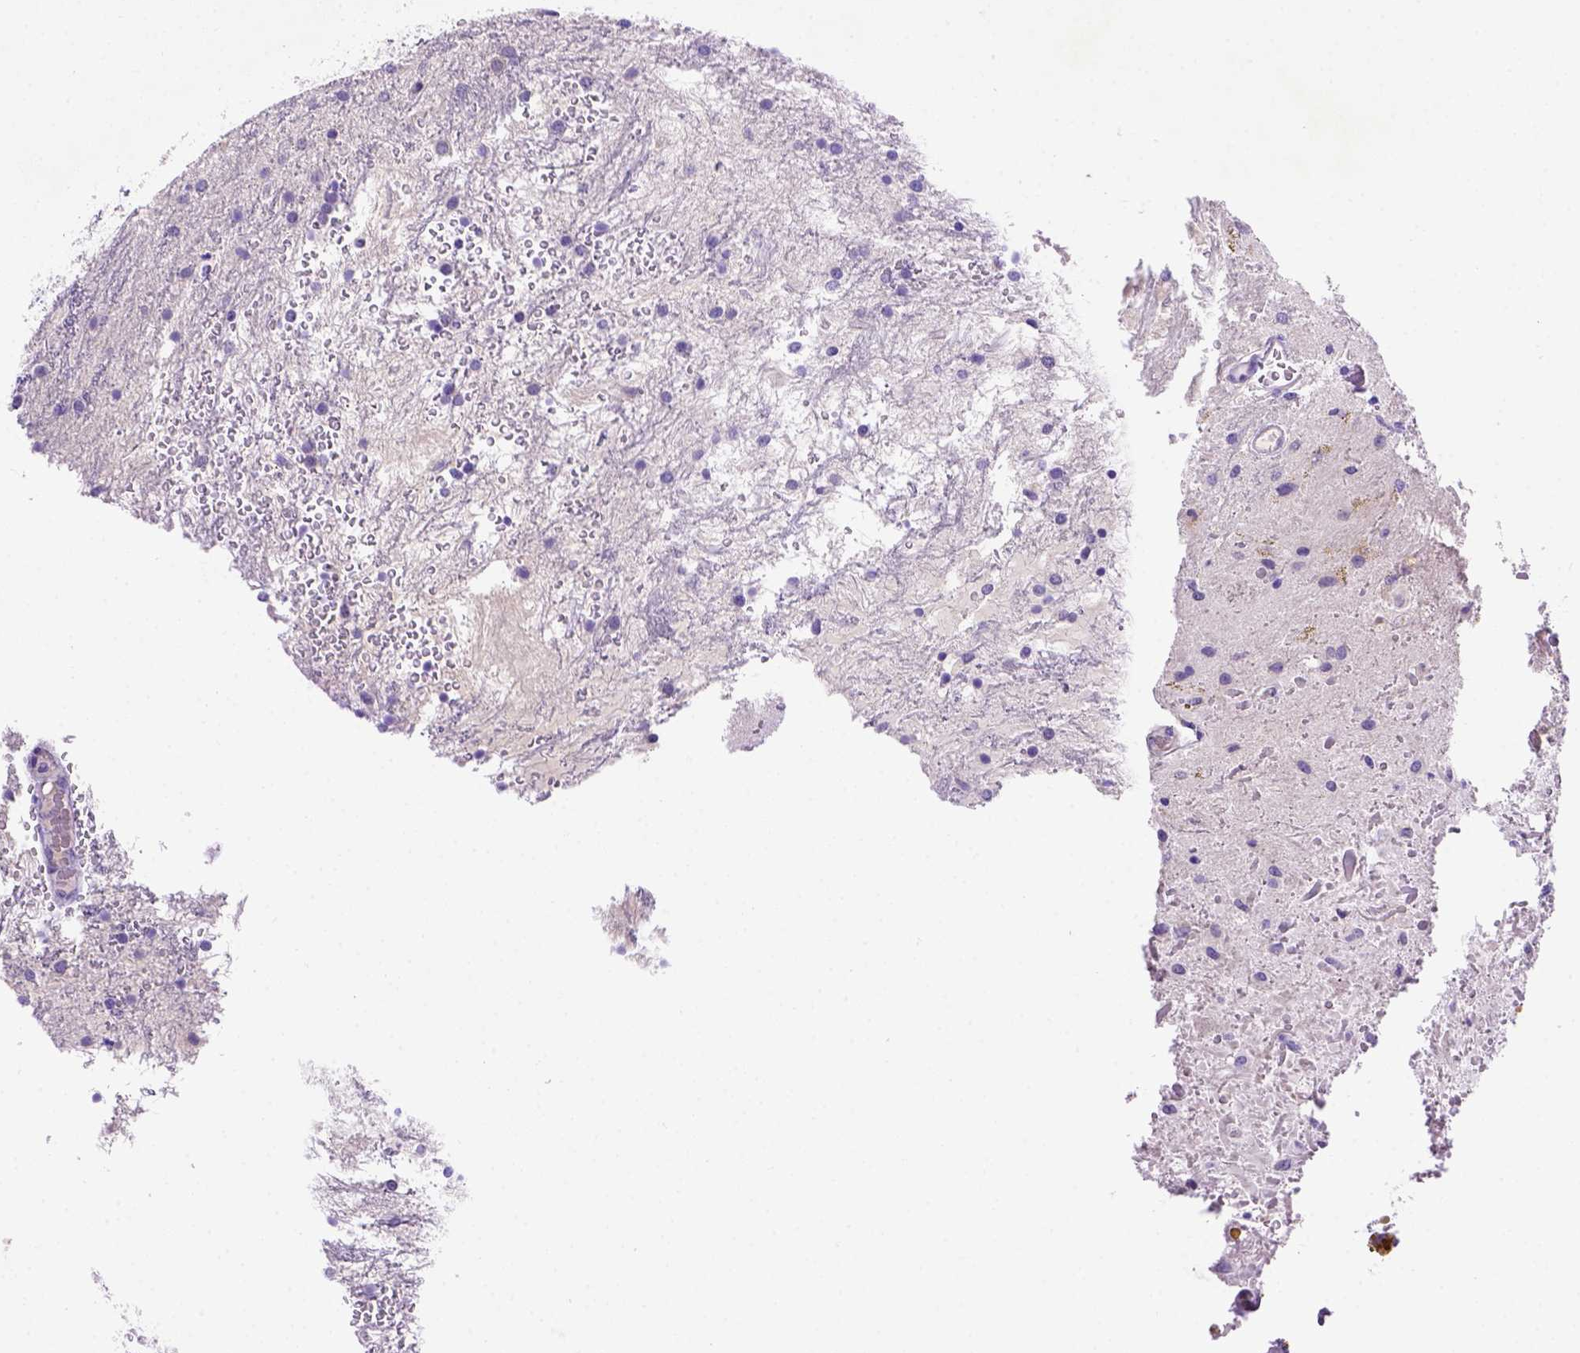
{"staining": {"intensity": "negative", "quantity": "none", "location": "none"}, "tissue": "glioma", "cell_type": "Tumor cells", "image_type": "cancer", "snomed": [{"axis": "morphology", "description": "Glioma, malignant, Low grade"}, {"axis": "topography", "description": "Cerebellum"}], "caption": "The photomicrograph exhibits no significant positivity in tumor cells of malignant low-grade glioma.", "gene": "FAM81B", "patient": {"sex": "female", "age": 14}}